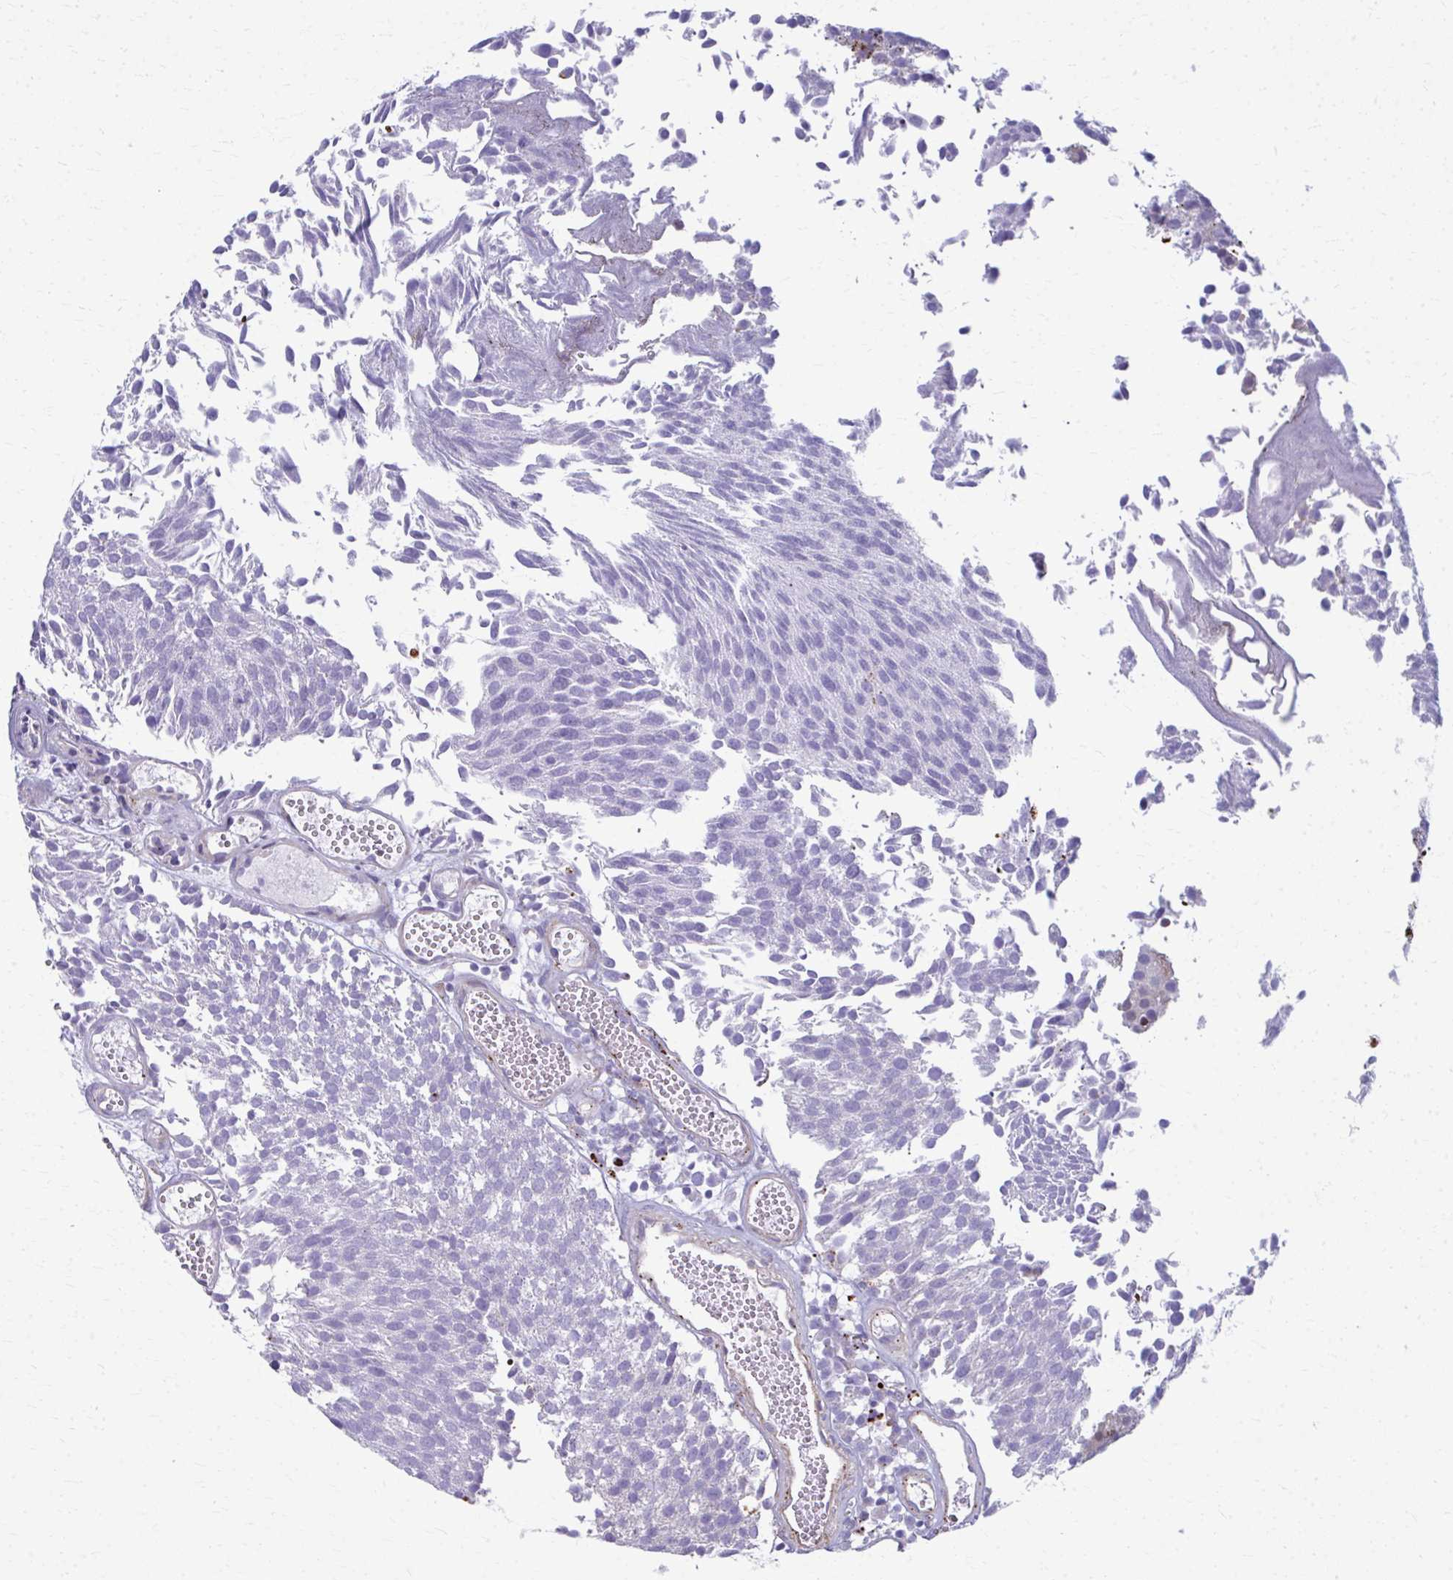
{"staining": {"intensity": "negative", "quantity": "none", "location": "none"}, "tissue": "urothelial cancer", "cell_type": "Tumor cells", "image_type": "cancer", "snomed": [{"axis": "morphology", "description": "Urothelial carcinoma, Low grade"}, {"axis": "topography", "description": "Urinary bladder"}], "caption": "An image of human urothelial cancer is negative for staining in tumor cells.", "gene": "LRRC4B", "patient": {"sex": "female", "age": 79}}